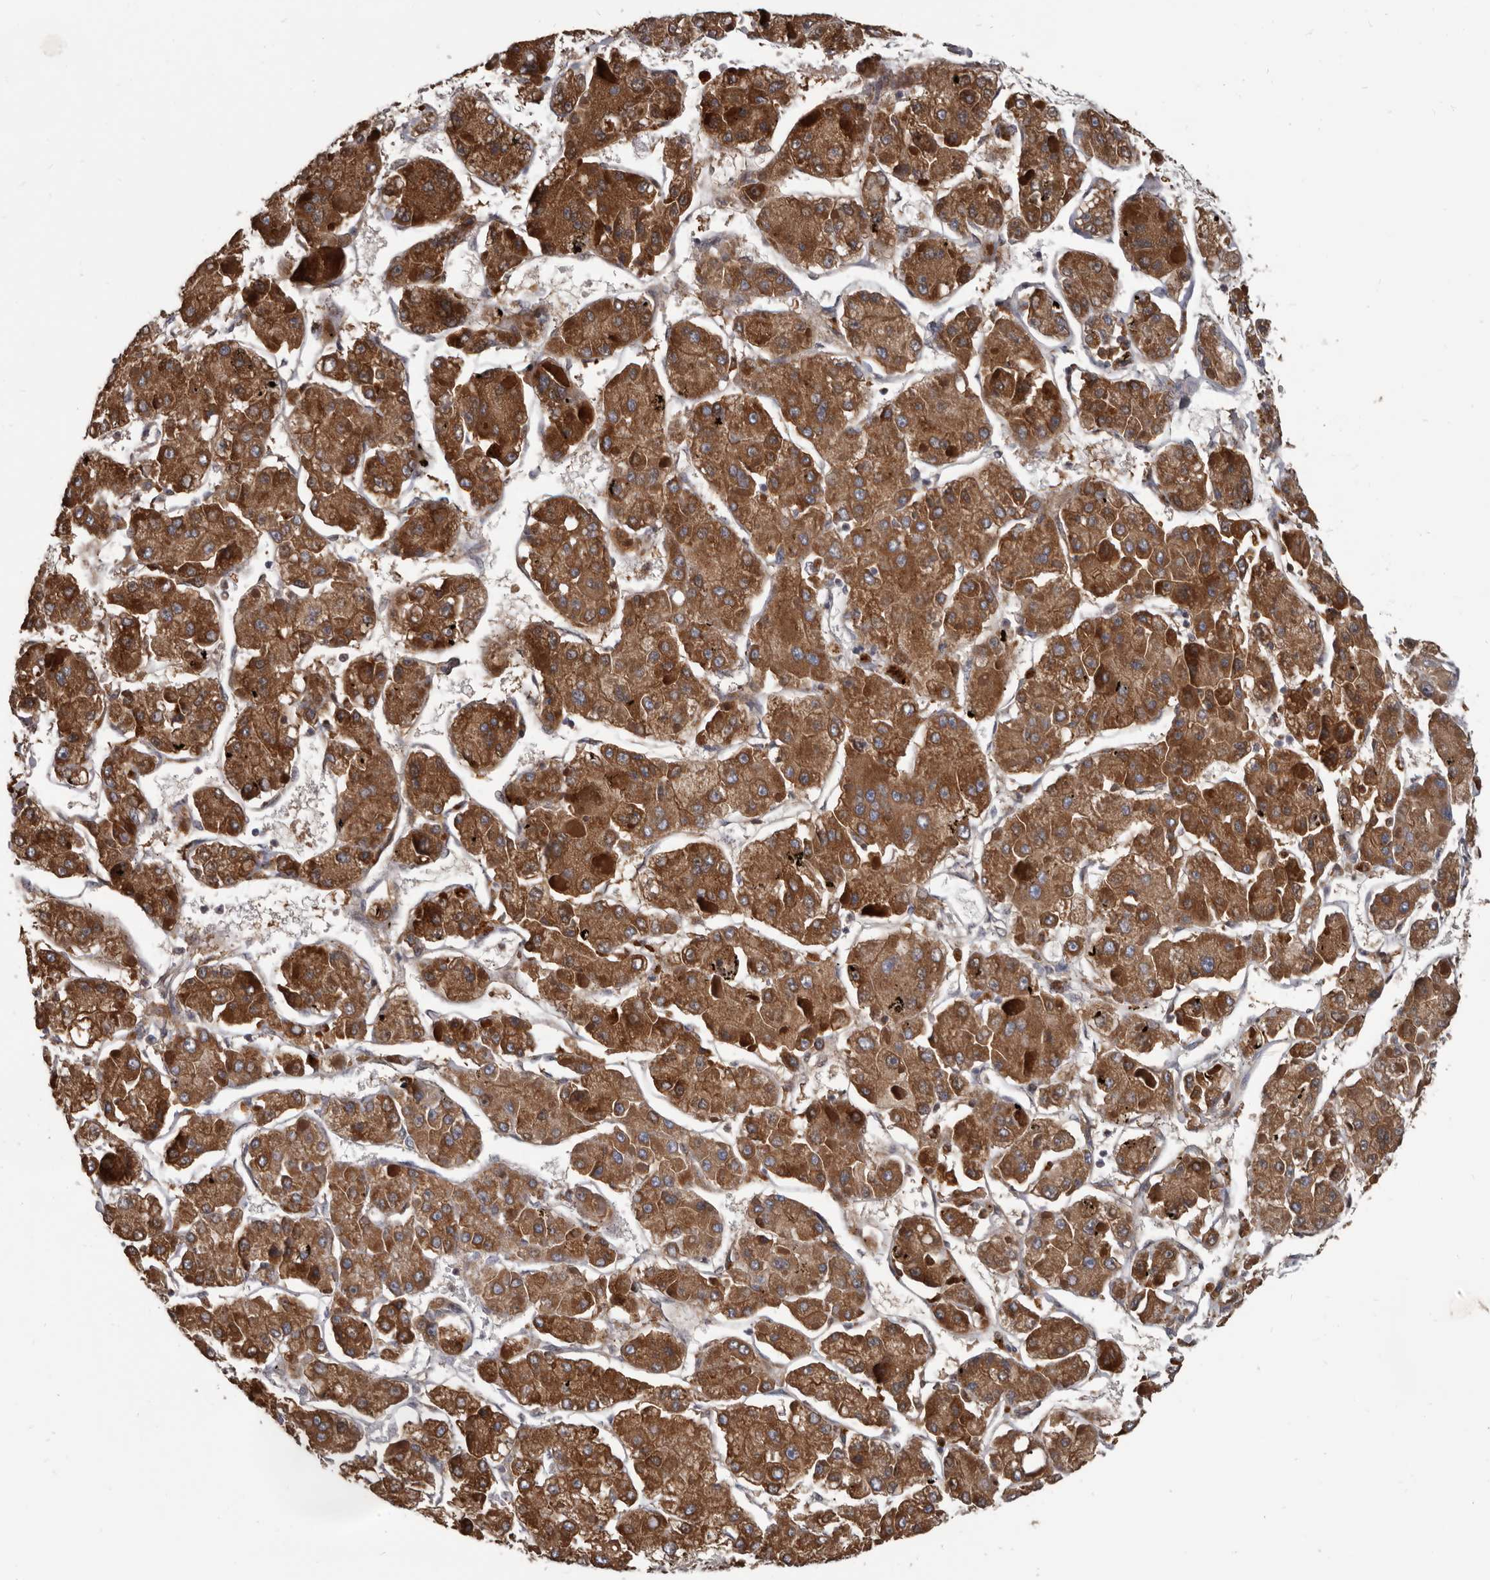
{"staining": {"intensity": "strong", "quantity": ">75%", "location": "cytoplasmic/membranous"}, "tissue": "liver cancer", "cell_type": "Tumor cells", "image_type": "cancer", "snomed": [{"axis": "morphology", "description": "Carcinoma, Hepatocellular, NOS"}, {"axis": "topography", "description": "Liver"}], "caption": "Tumor cells reveal strong cytoplasmic/membranous expression in approximately >75% of cells in liver hepatocellular carcinoma.", "gene": "ALDH5A1", "patient": {"sex": "female", "age": 73}}